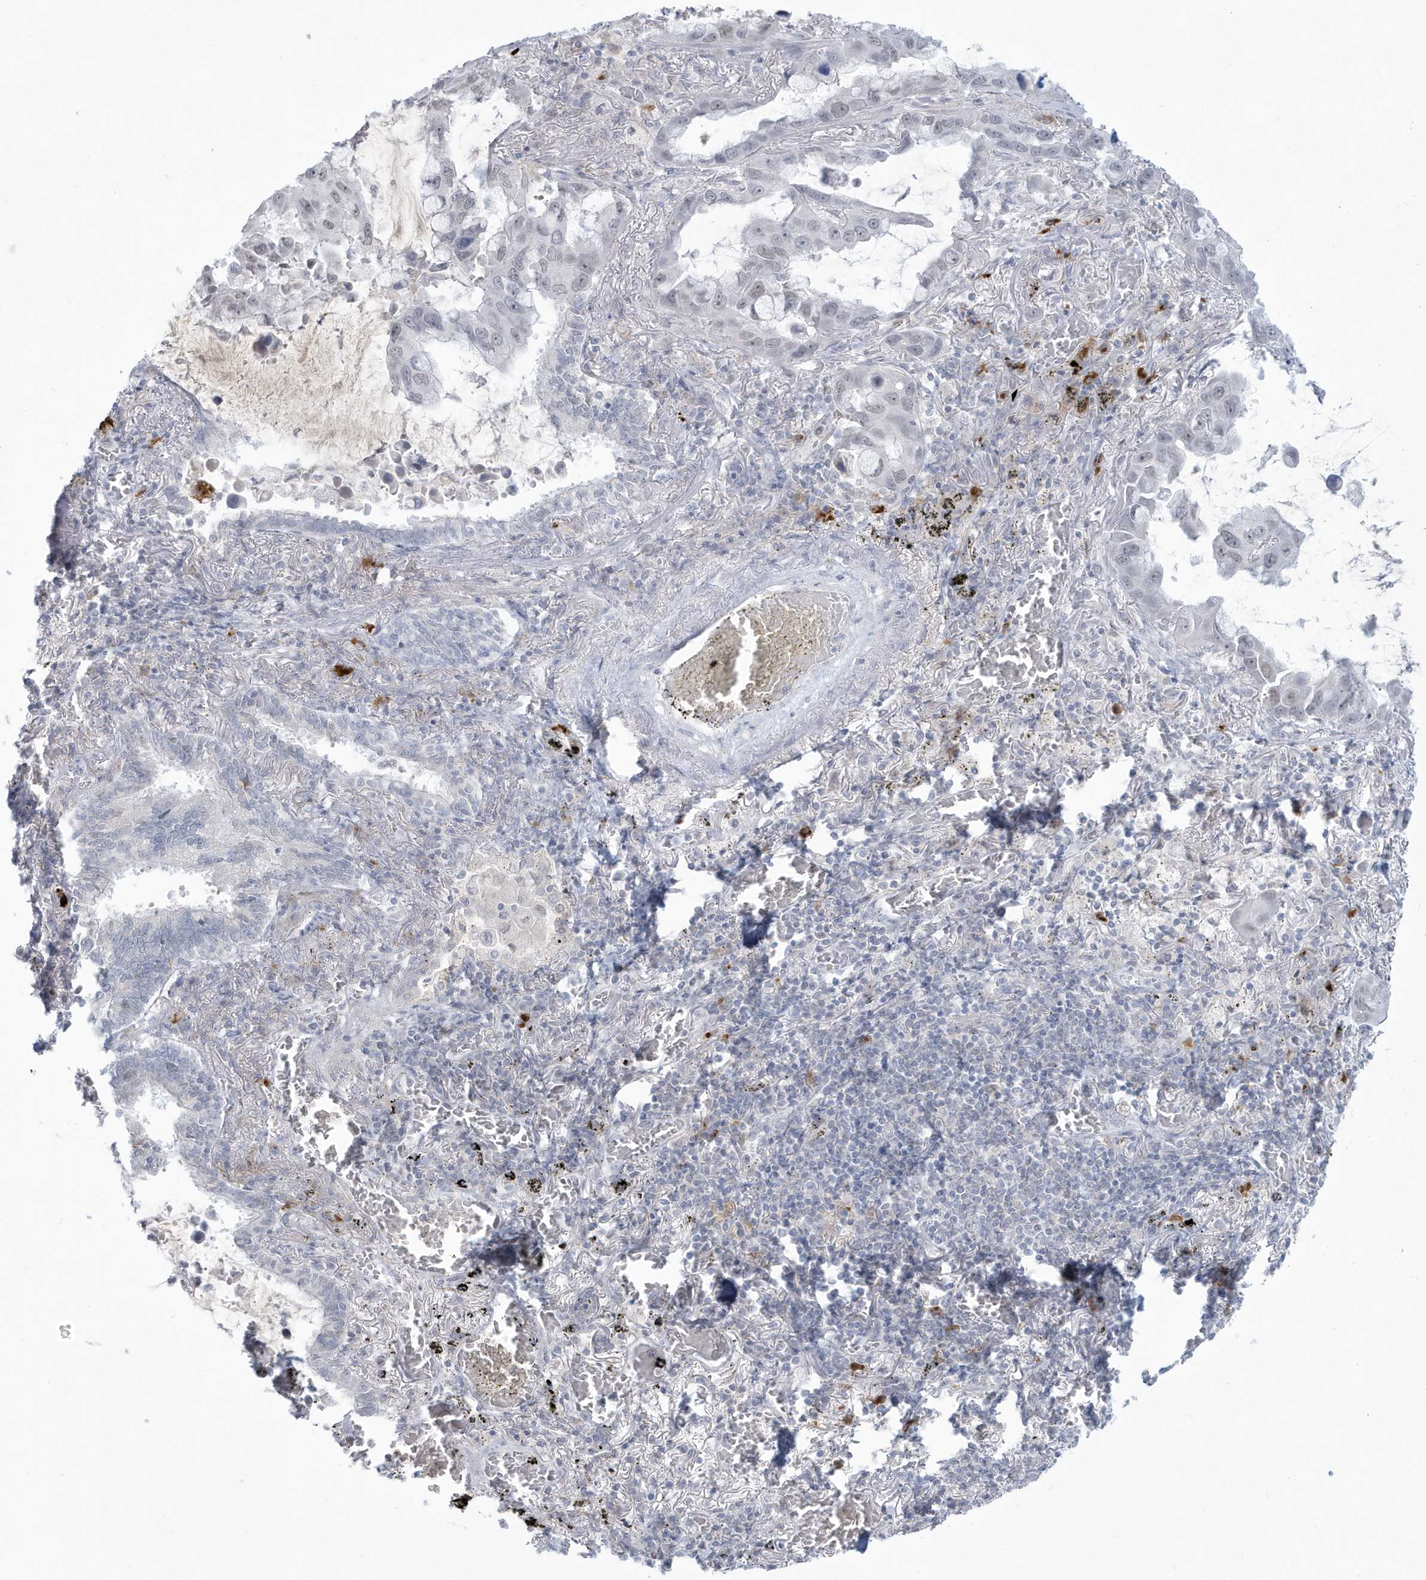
{"staining": {"intensity": "negative", "quantity": "none", "location": "none"}, "tissue": "lung cancer", "cell_type": "Tumor cells", "image_type": "cancer", "snomed": [{"axis": "morphology", "description": "Adenocarcinoma, NOS"}, {"axis": "topography", "description": "Lung"}], "caption": "A photomicrograph of adenocarcinoma (lung) stained for a protein displays no brown staining in tumor cells.", "gene": "HERC6", "patient": {"sex": "male", "age": 64}}